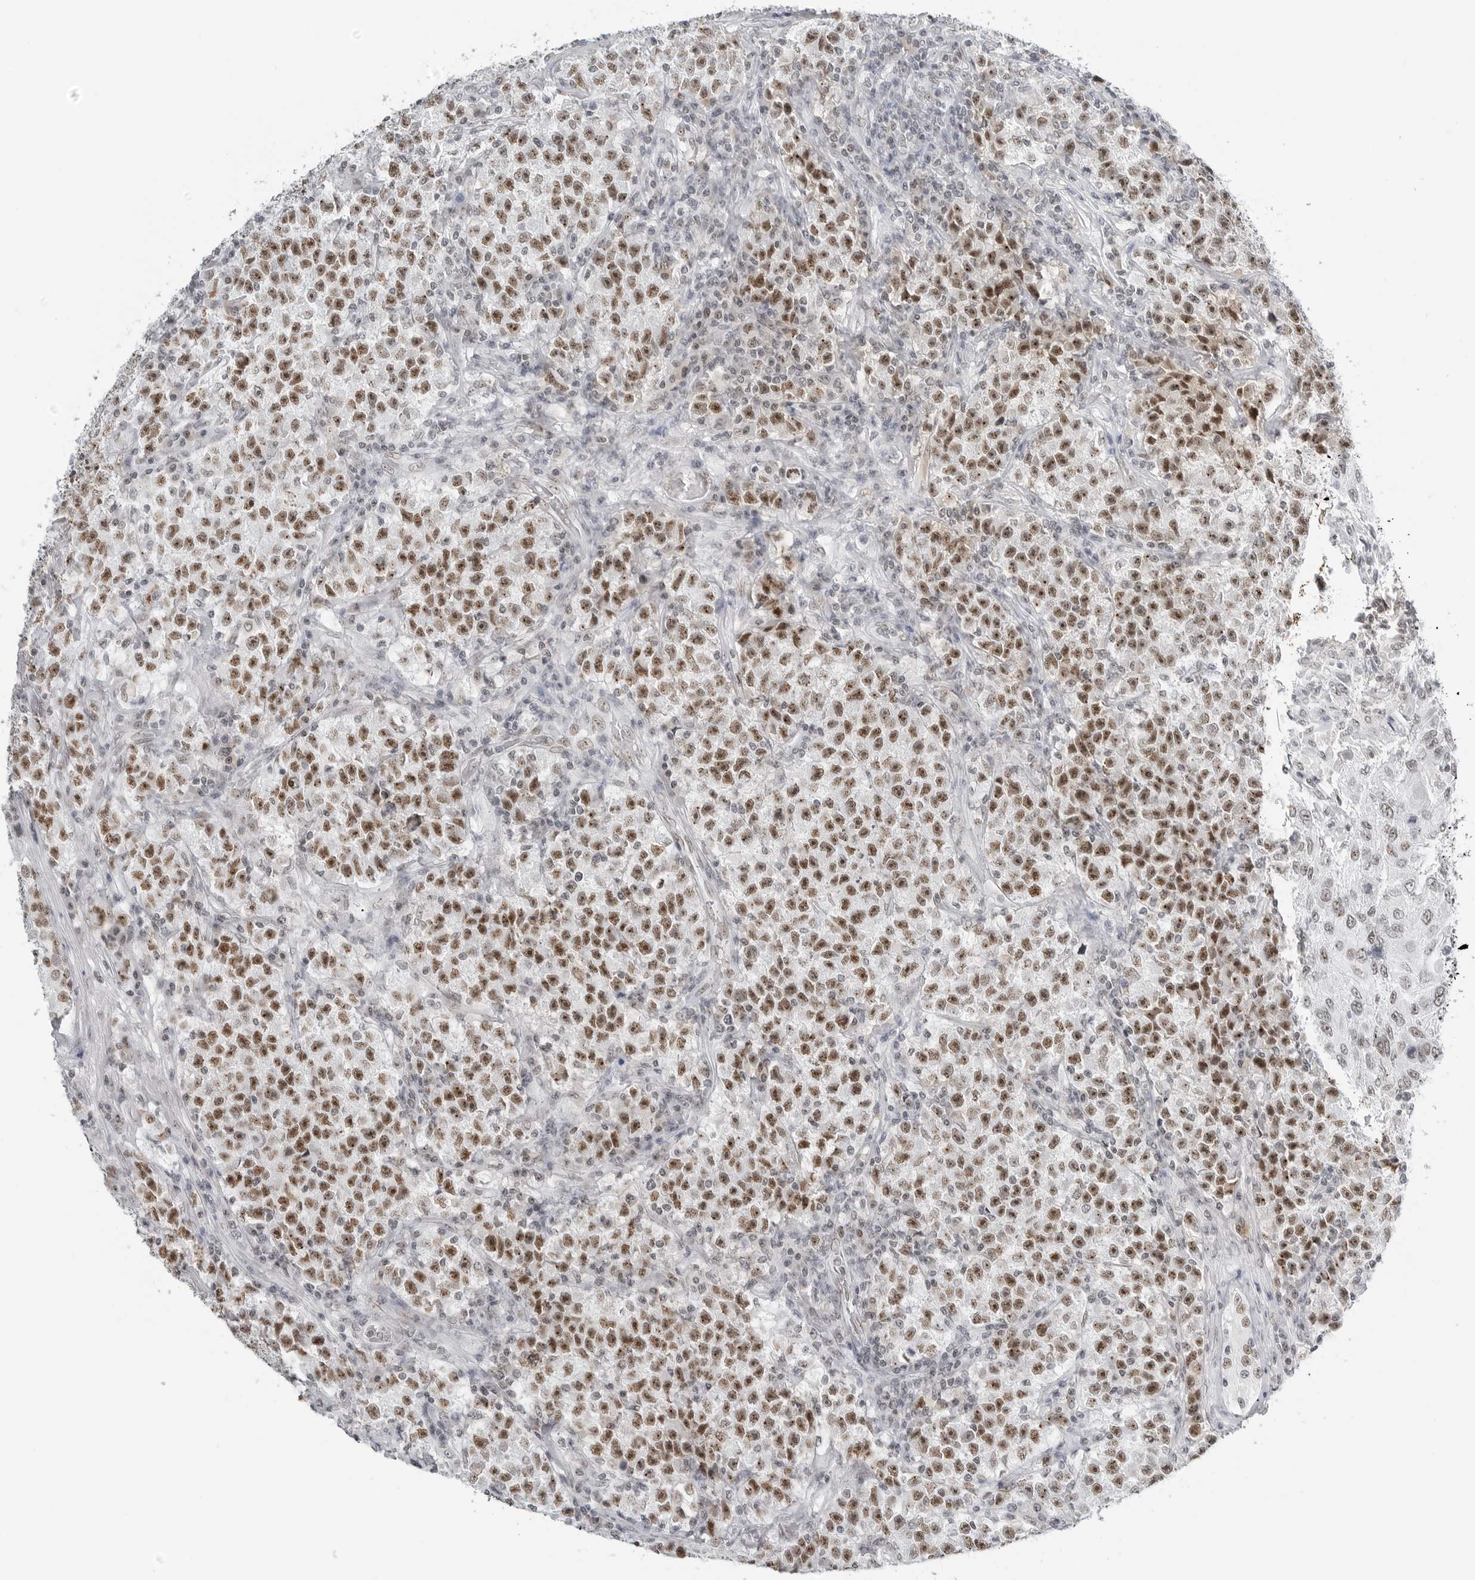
{"staining": {"intensity": "strong", "quantity": ">75%", "location": "nuclear"}, "tissue": "testis cancer", "cell_type": "Tumor cells", "image_type": "cancer", "snomed": [{"axis": "morphology", "description": "Seminoma, NOS"}, {"axis": "topography", "description": "Testis"}], "caption": "Human testis cancer (seminoma) stained with a brown dye shows strong nuclear positive expression in approximately >75% of tumor cells.", "gene": "WRAP53", "patient": {"sex": "male", "age": 22}}